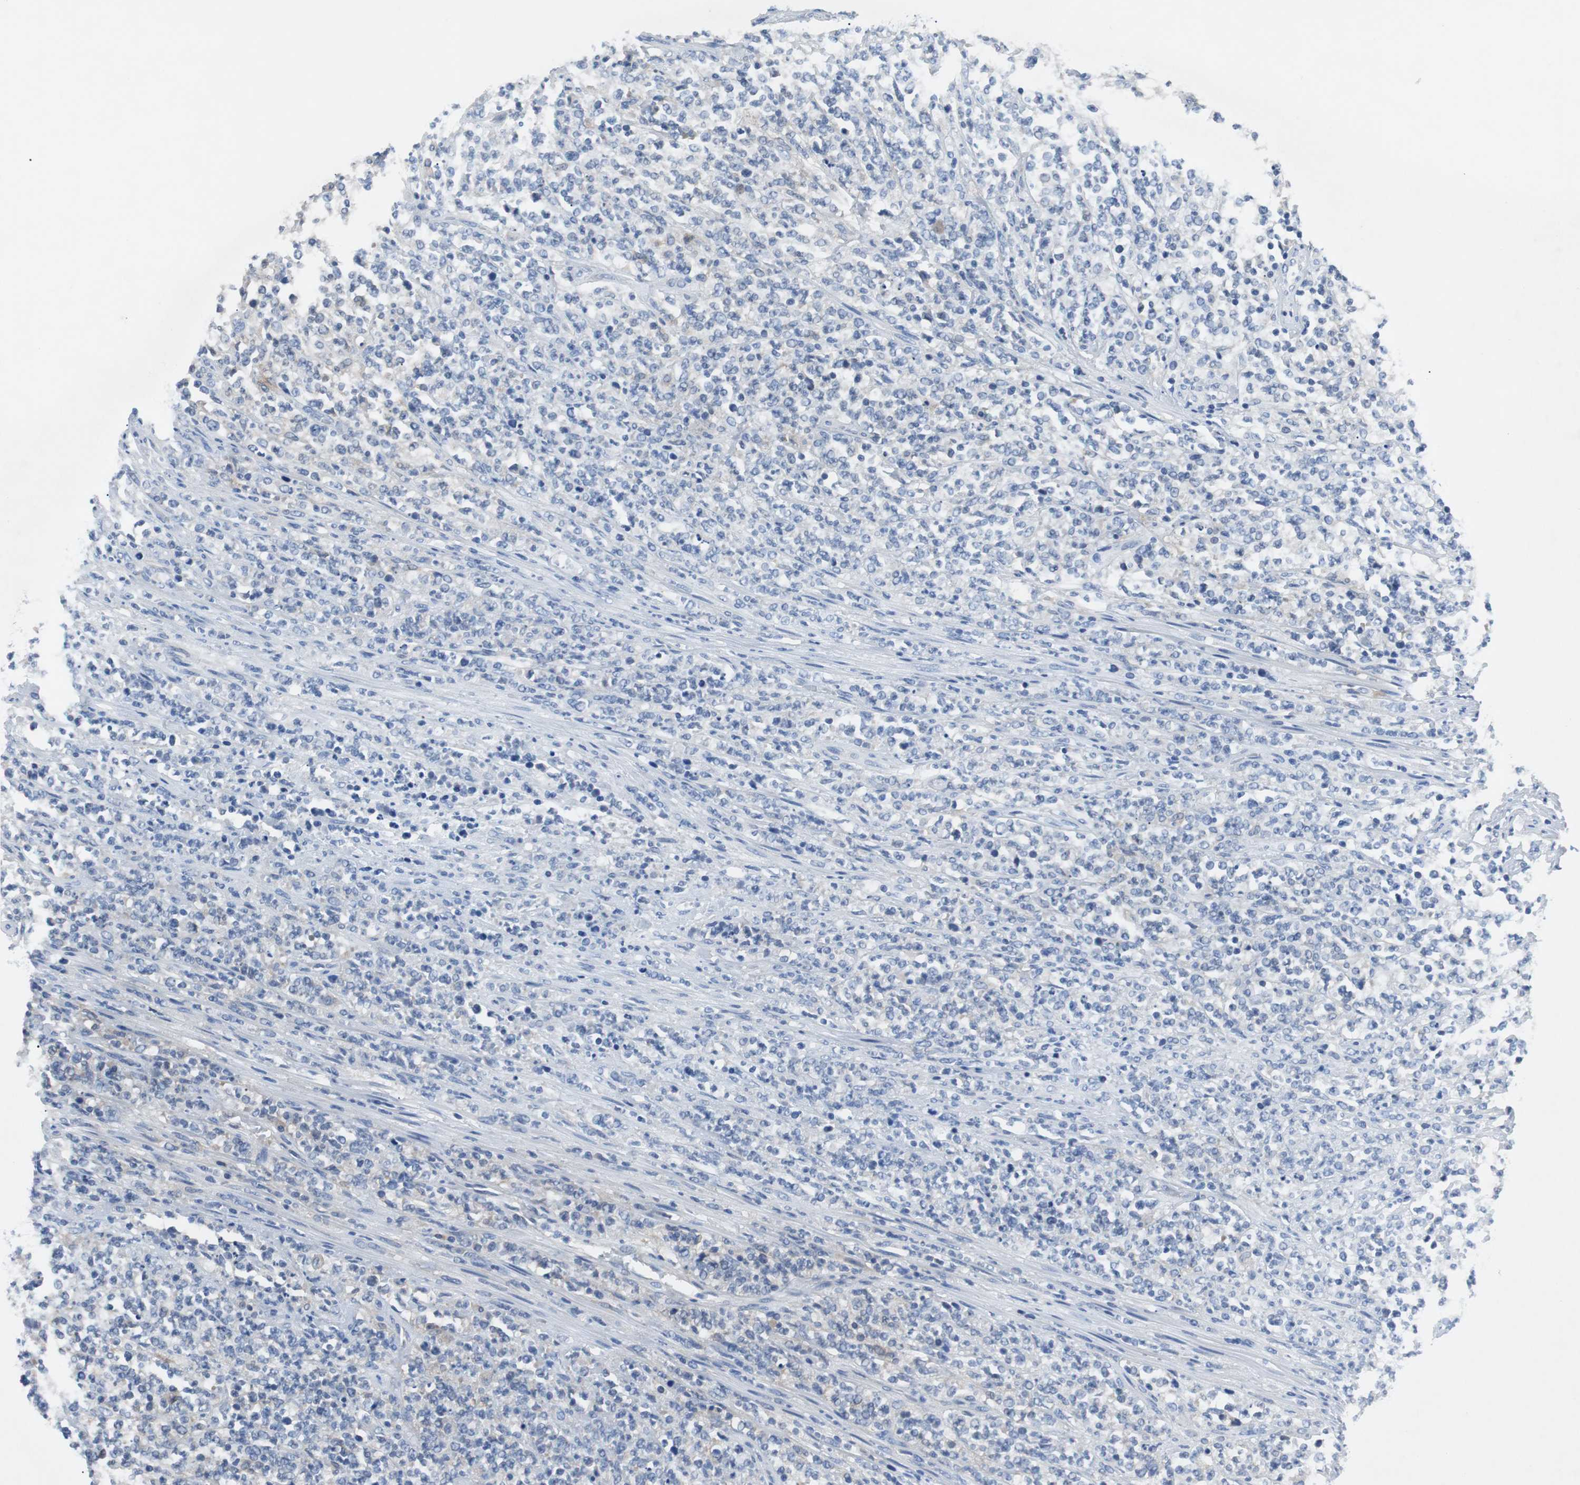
{"staining": {"intensity": "negative", "quantity": "none", "location": "none"}, "tissue": "lymphoma", "cell_type": "Tumor cells", "image_type": "cancer", "snomed": [{"axis": "morphology", "description": "Malignant lymphoma, non-Hodgkin's type, High grade"}, {"axis": "topography", "description": "Soft tissue"}], "caption": "The photomicrograph shows no staining of tumor cells in malignant lymphoma, non-Hodgkin's type (high-grade).", "gene": "EEF2K", "patient": {"sex": "male", "age": 18}}